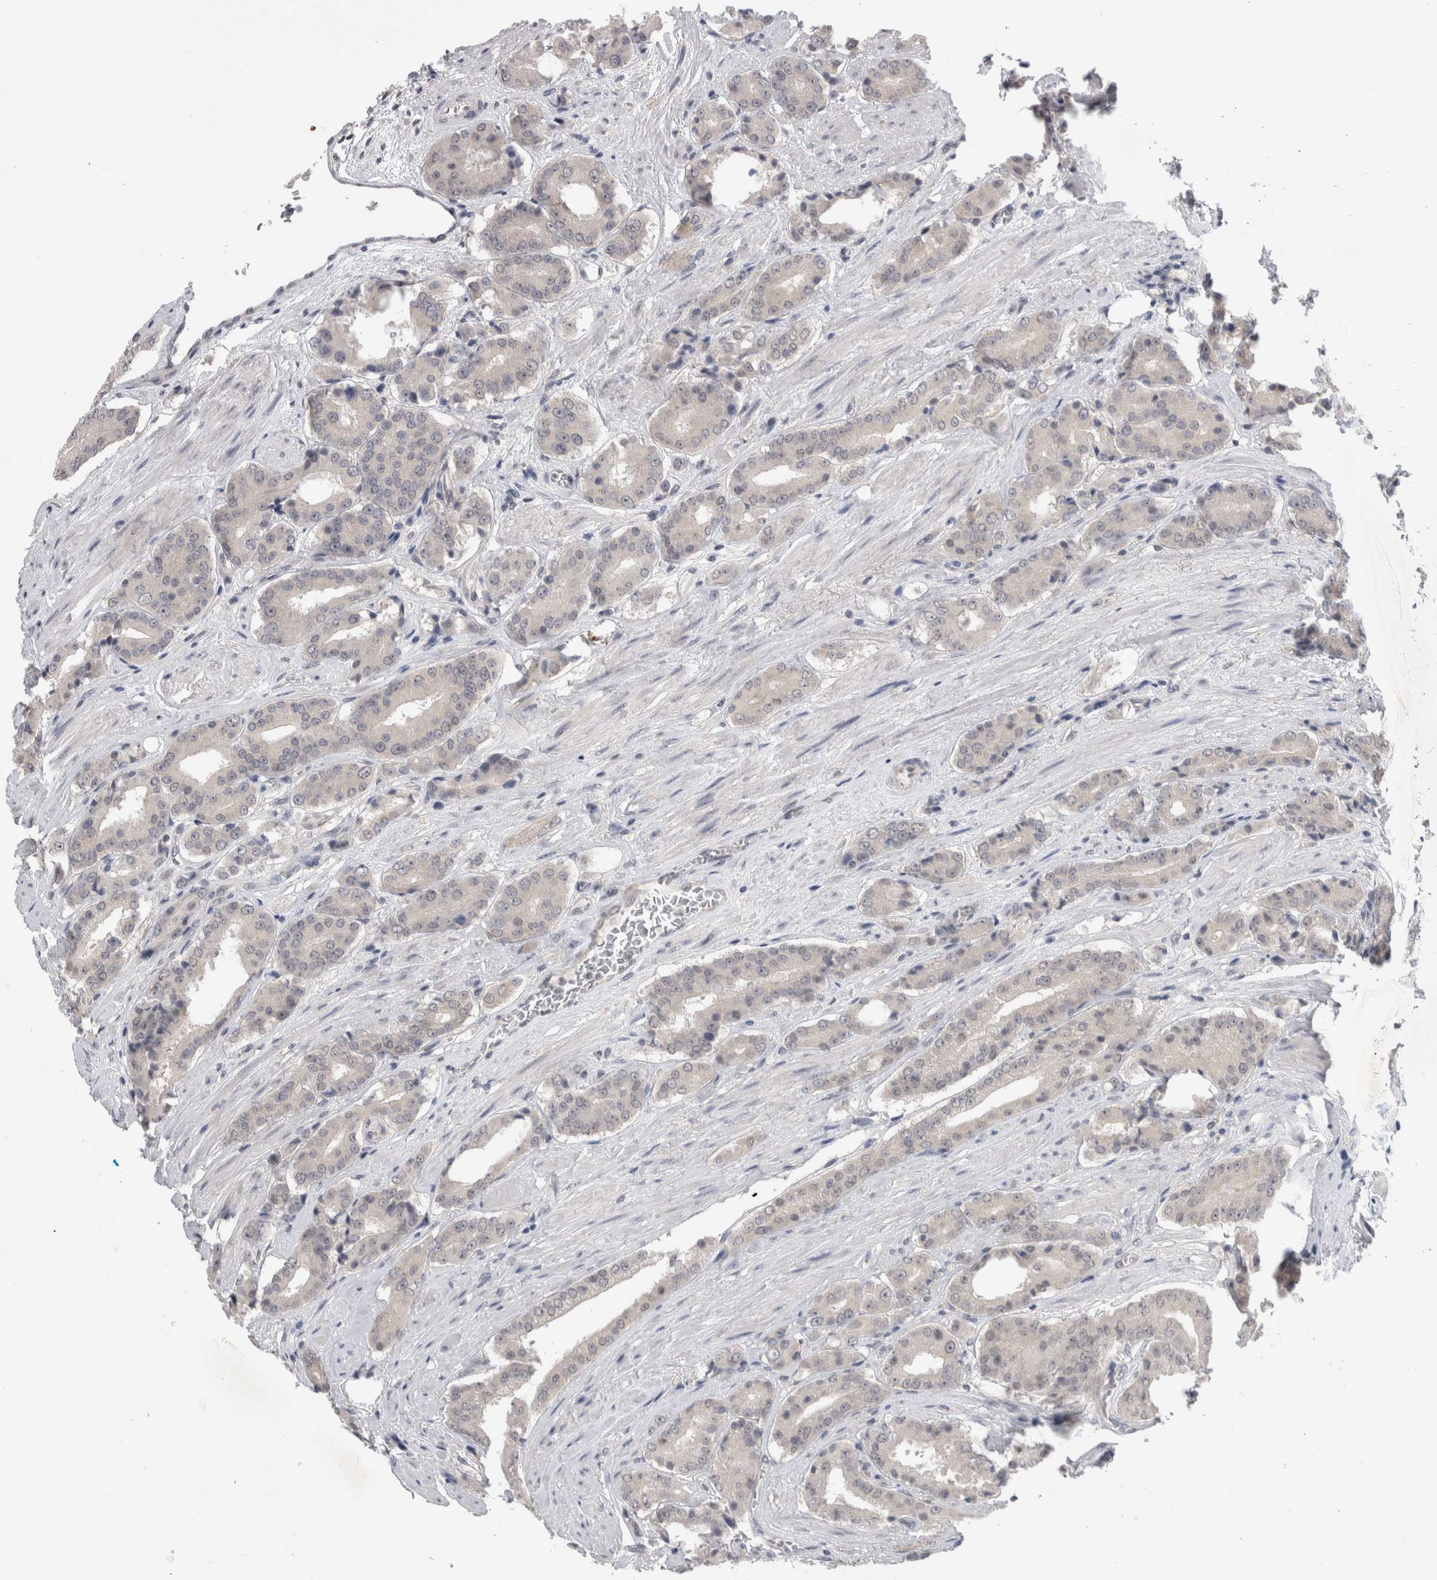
{"staining": {"intensity": "negative", "quantity": "none", "location": "none"}, "tissue": "prostate cancer", "cell_type": "Tumor cells", "image_type": "cancer", "snomed": [{"axis": "morphology", "description": "Adenocarcinoma, High grade"}, {"axis": "topography", "description": "Prostate"}], "caption": "Prostate cancer (high-grade adenocarcinoma) was stained to show a protein in brown. There is no significant expression in tumor cells. (Brightfield microscopy of DAB (3,3'-diaminobenzidine) IHC at high magnification).", "gene": "ZNF341", "patient": {"sex": "male", "age": 71}}